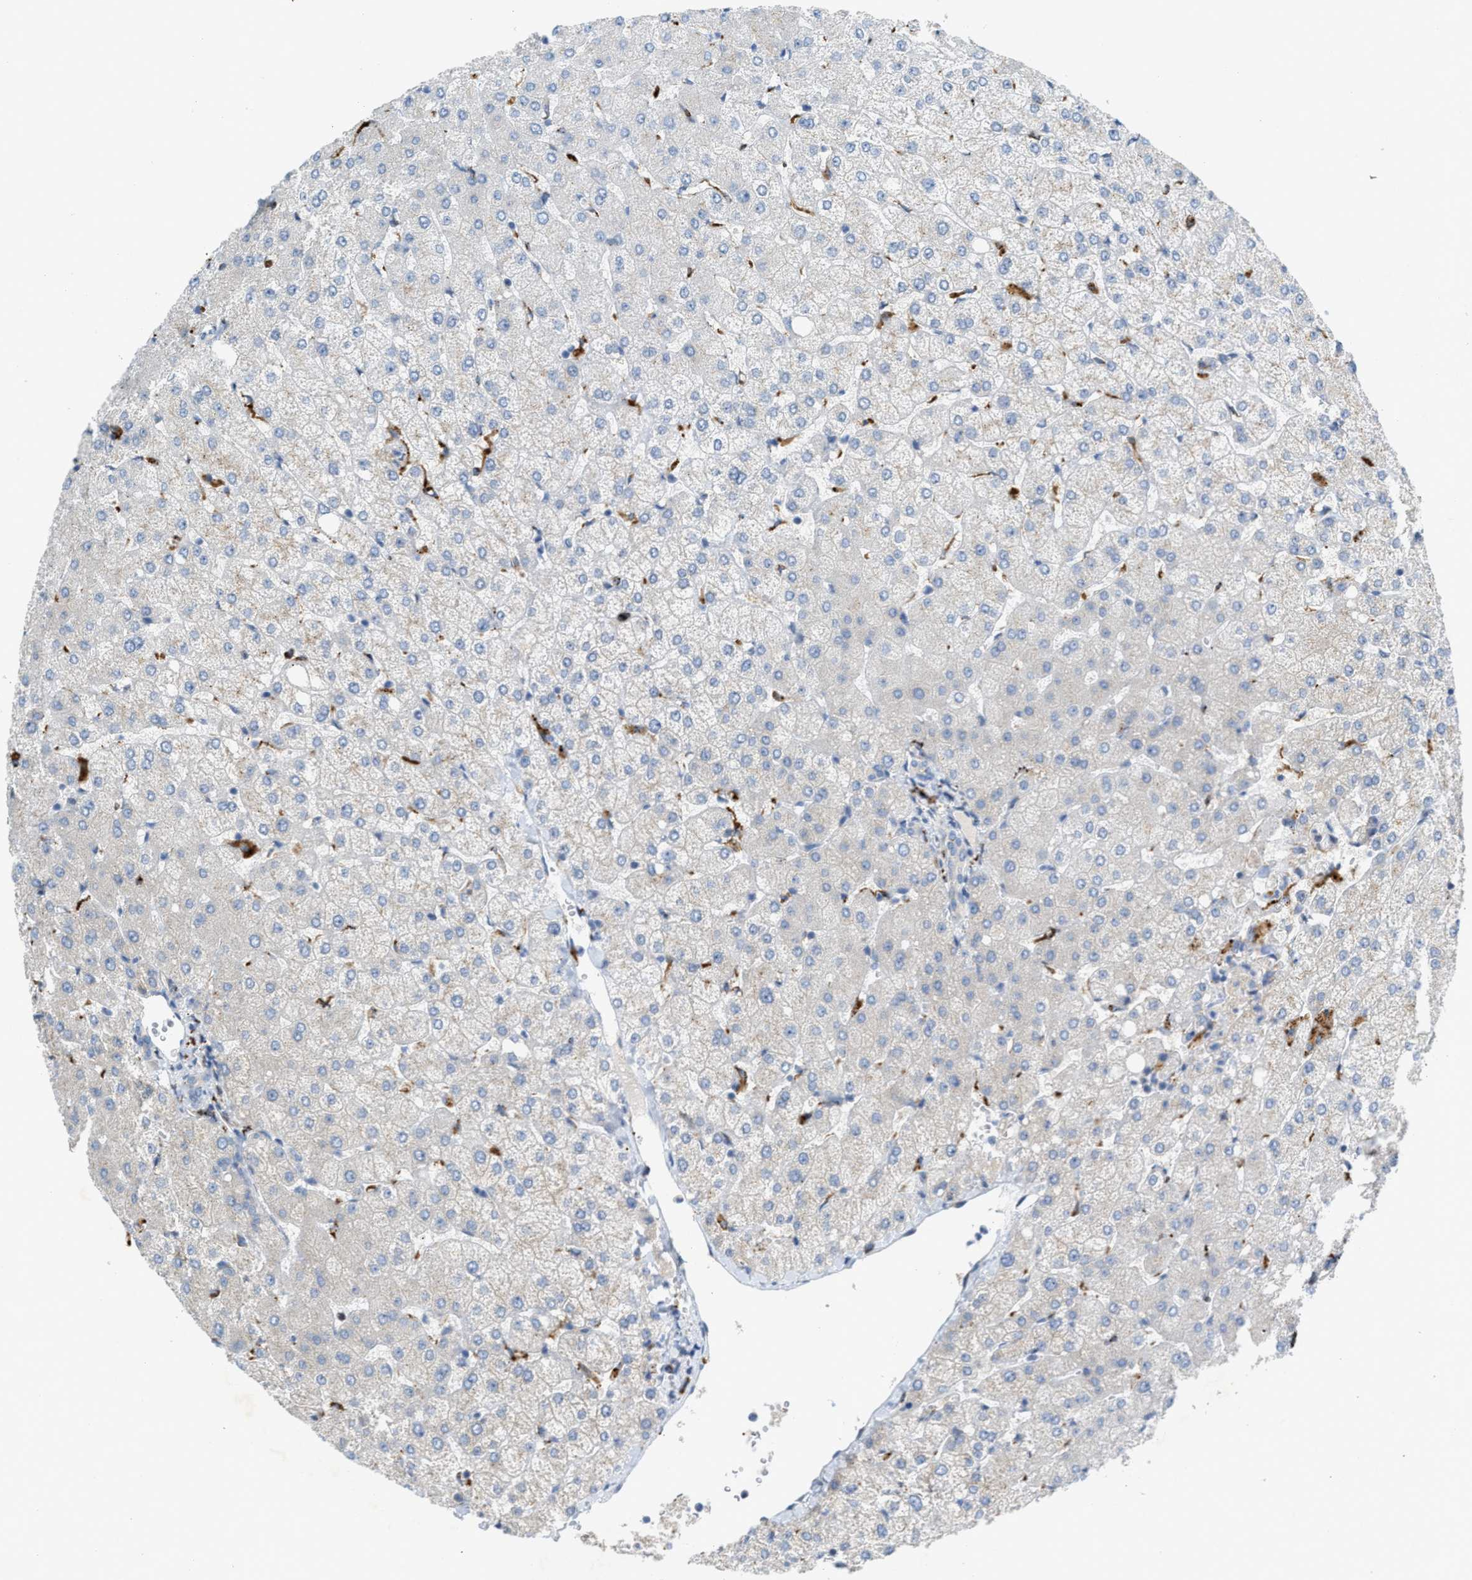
{"staining": {"intensity": "negative", "quantity": "none", "location": "none"}, "tissue": "liver", "cell_type": "Cholangiocytes", "image_type": "normal", "snomed": [{"axis": "morphology", "description": "Normal tissue, NOS"}, {"axis": "topography", "description": "Liver"}], "caption": "This is an IHC histopathology image of benign liver. There is no staining in cholangiocytes.", "gene": "KLHDC10", "patient": {"sex": "female", "age": 54}}